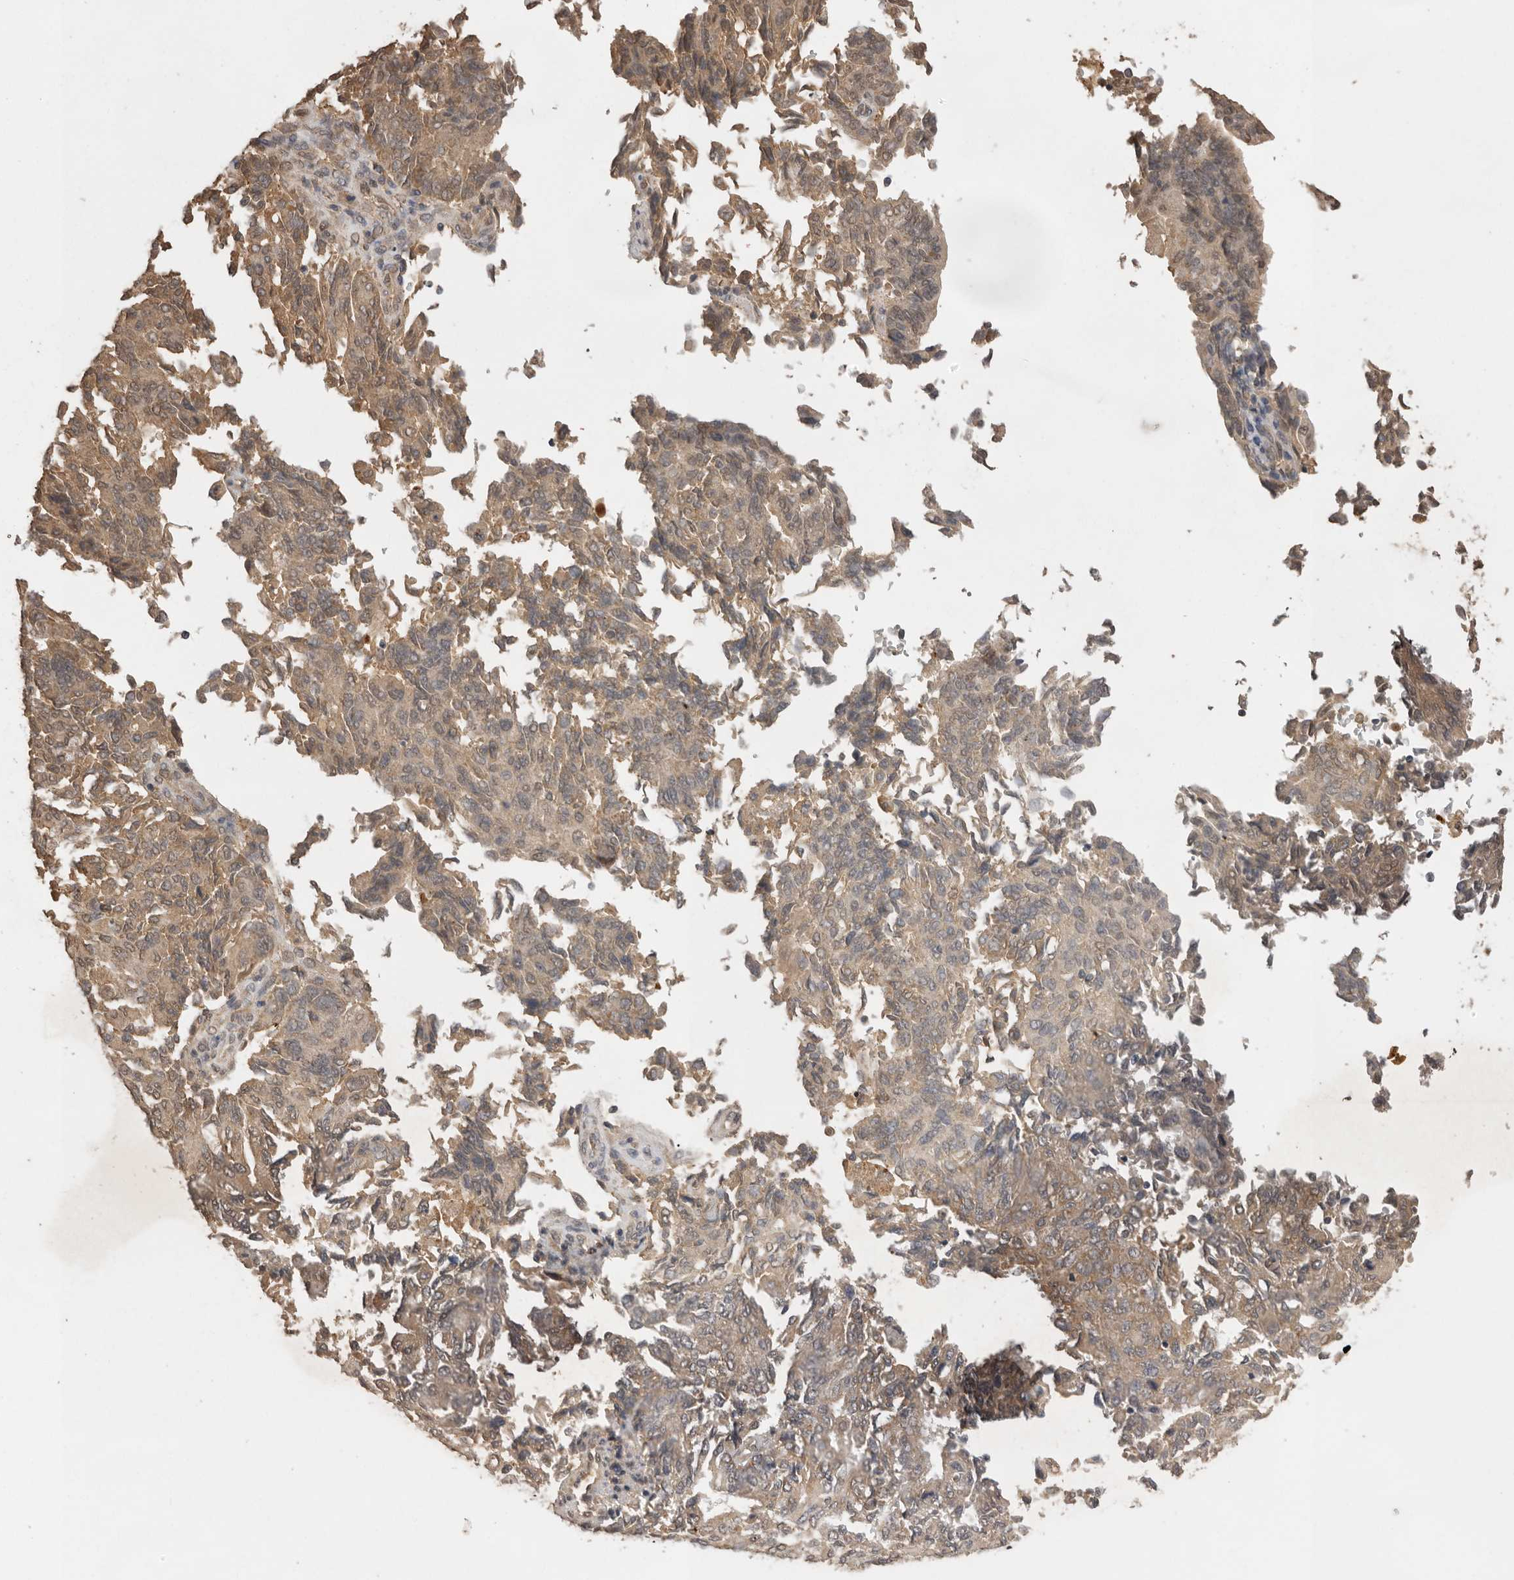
{"staining": {"intensity": "weak", "quantity": ">75%", "location": "cytoplasmic/membranous"}, "tissue": "endometrial cancer", "cell_type": "Tumor cells", "image_type": "cancer", "snomed": [{"axis": "morphology", "description": "Adenocarcinoma, NOS"}, {"axis": "topography", "description": "Endometrium"}], "caption": "DAB immunohistochemical staining of human endometrial cancer (adenocarcinoma) exhibits weak cytoplasmic/membranous protein staining in about >75% of tumor cells. Using DAB (3,3'-diaminobenzidine) (brown) and hematoxylin (blue) stains, captured at high magnification using brightfield microscopy.", "gene": "JAG2", "patient": {"sex": "female", "age": 80}}